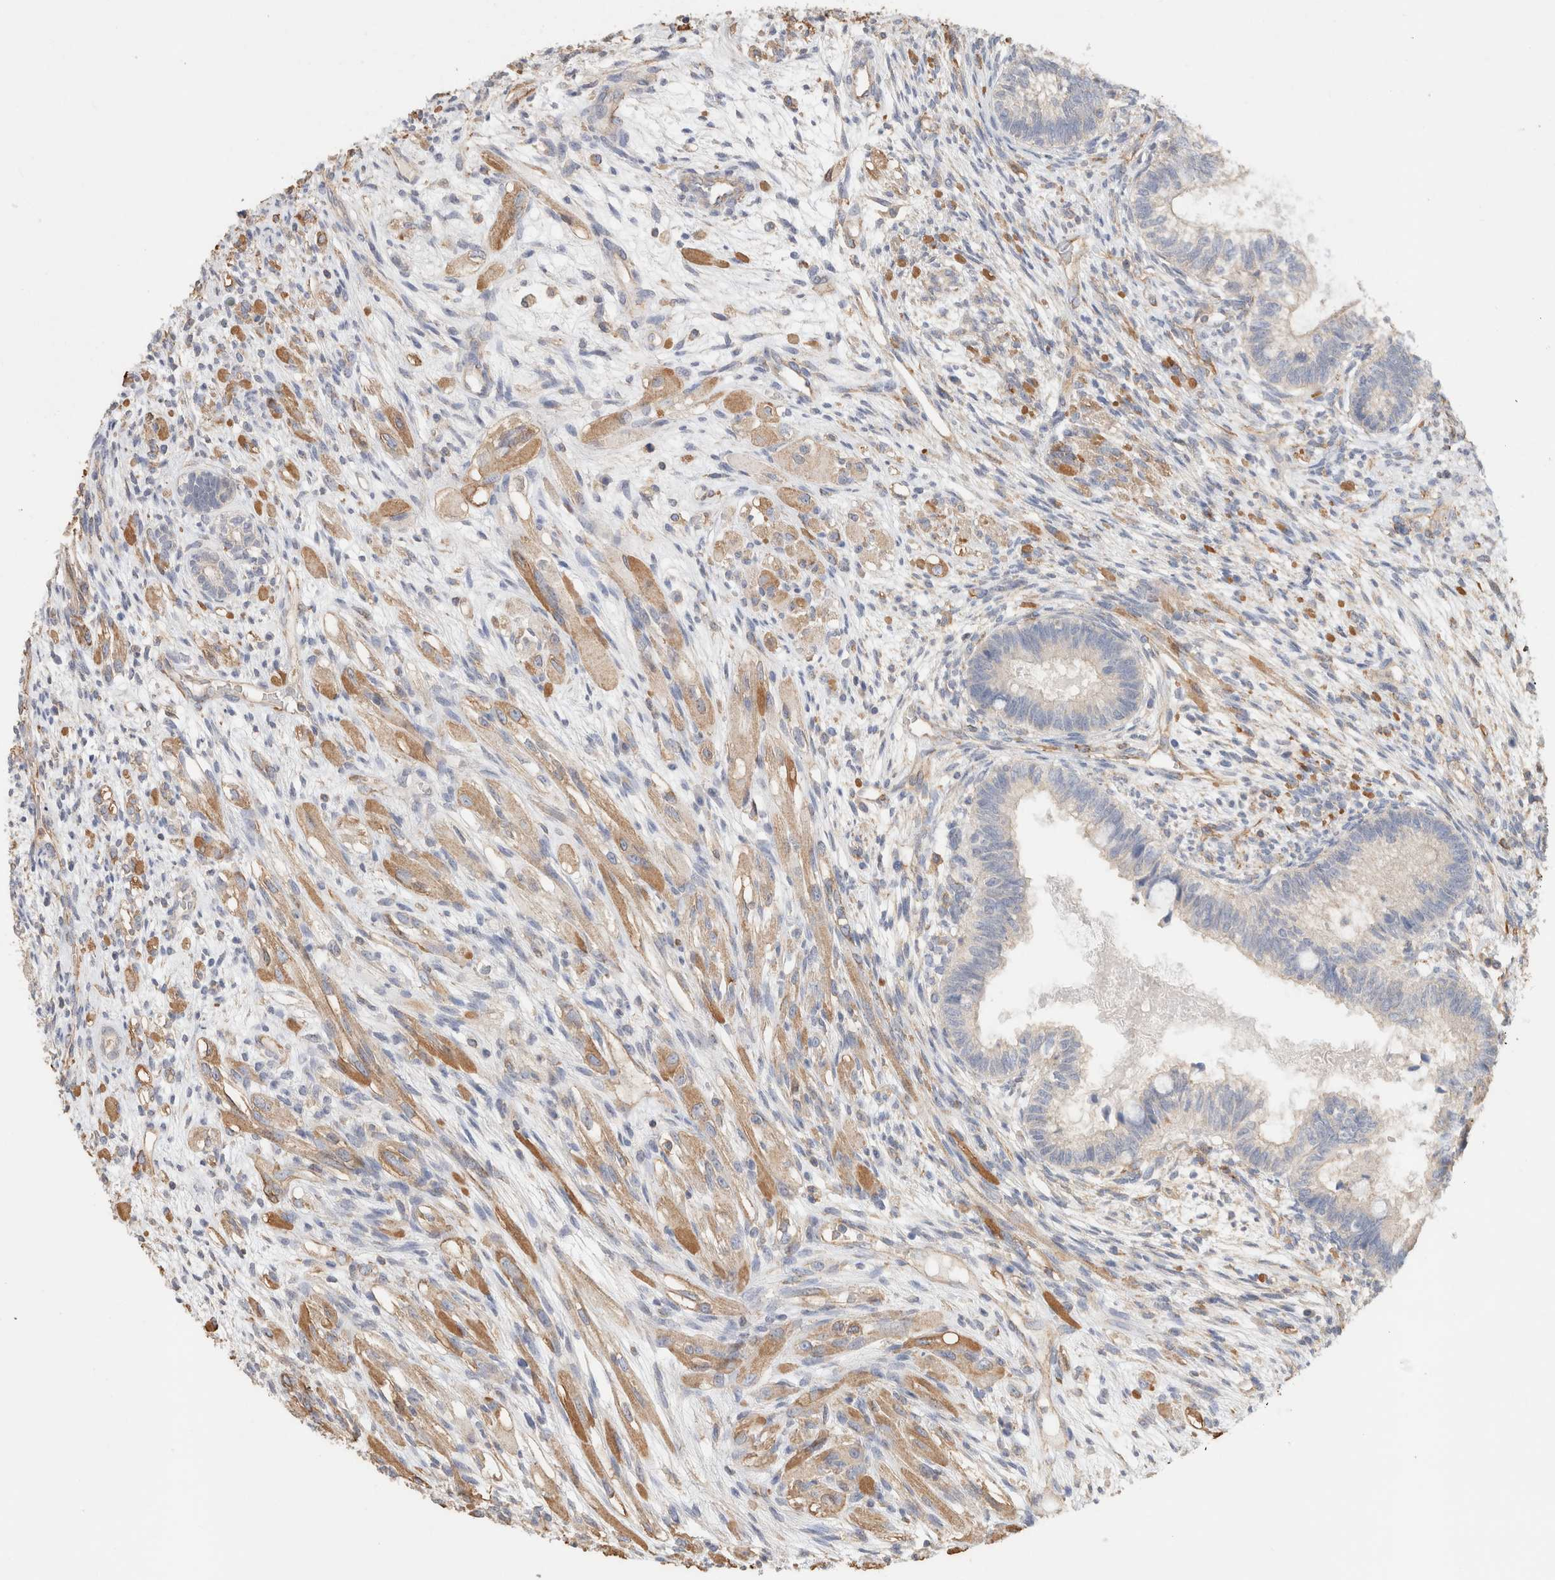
{"staining": {"intensity": "negative", "quantity": "none", "location": "none"}, "tissue": "testis cancer", "cell_type": "Tumor cells", "image_type": "cancer", "snomed": [{"axis": "morphology", "description": "Seminoma, NOS"}, {"axis": "morphology", "description": "Carcinoma, Embryonal, NOS"}, {"axis": "topography", "description": "Testis"}], "caption": "An image of human seminoma (testis) is negative for staining in tumor cells. (DAB (3,3'-diaminobenzidine) IHC visualized using brightfield microscopy, high magnification).", "gene": "CFAP418", "patient": {"sex": "male", "age": 28}}